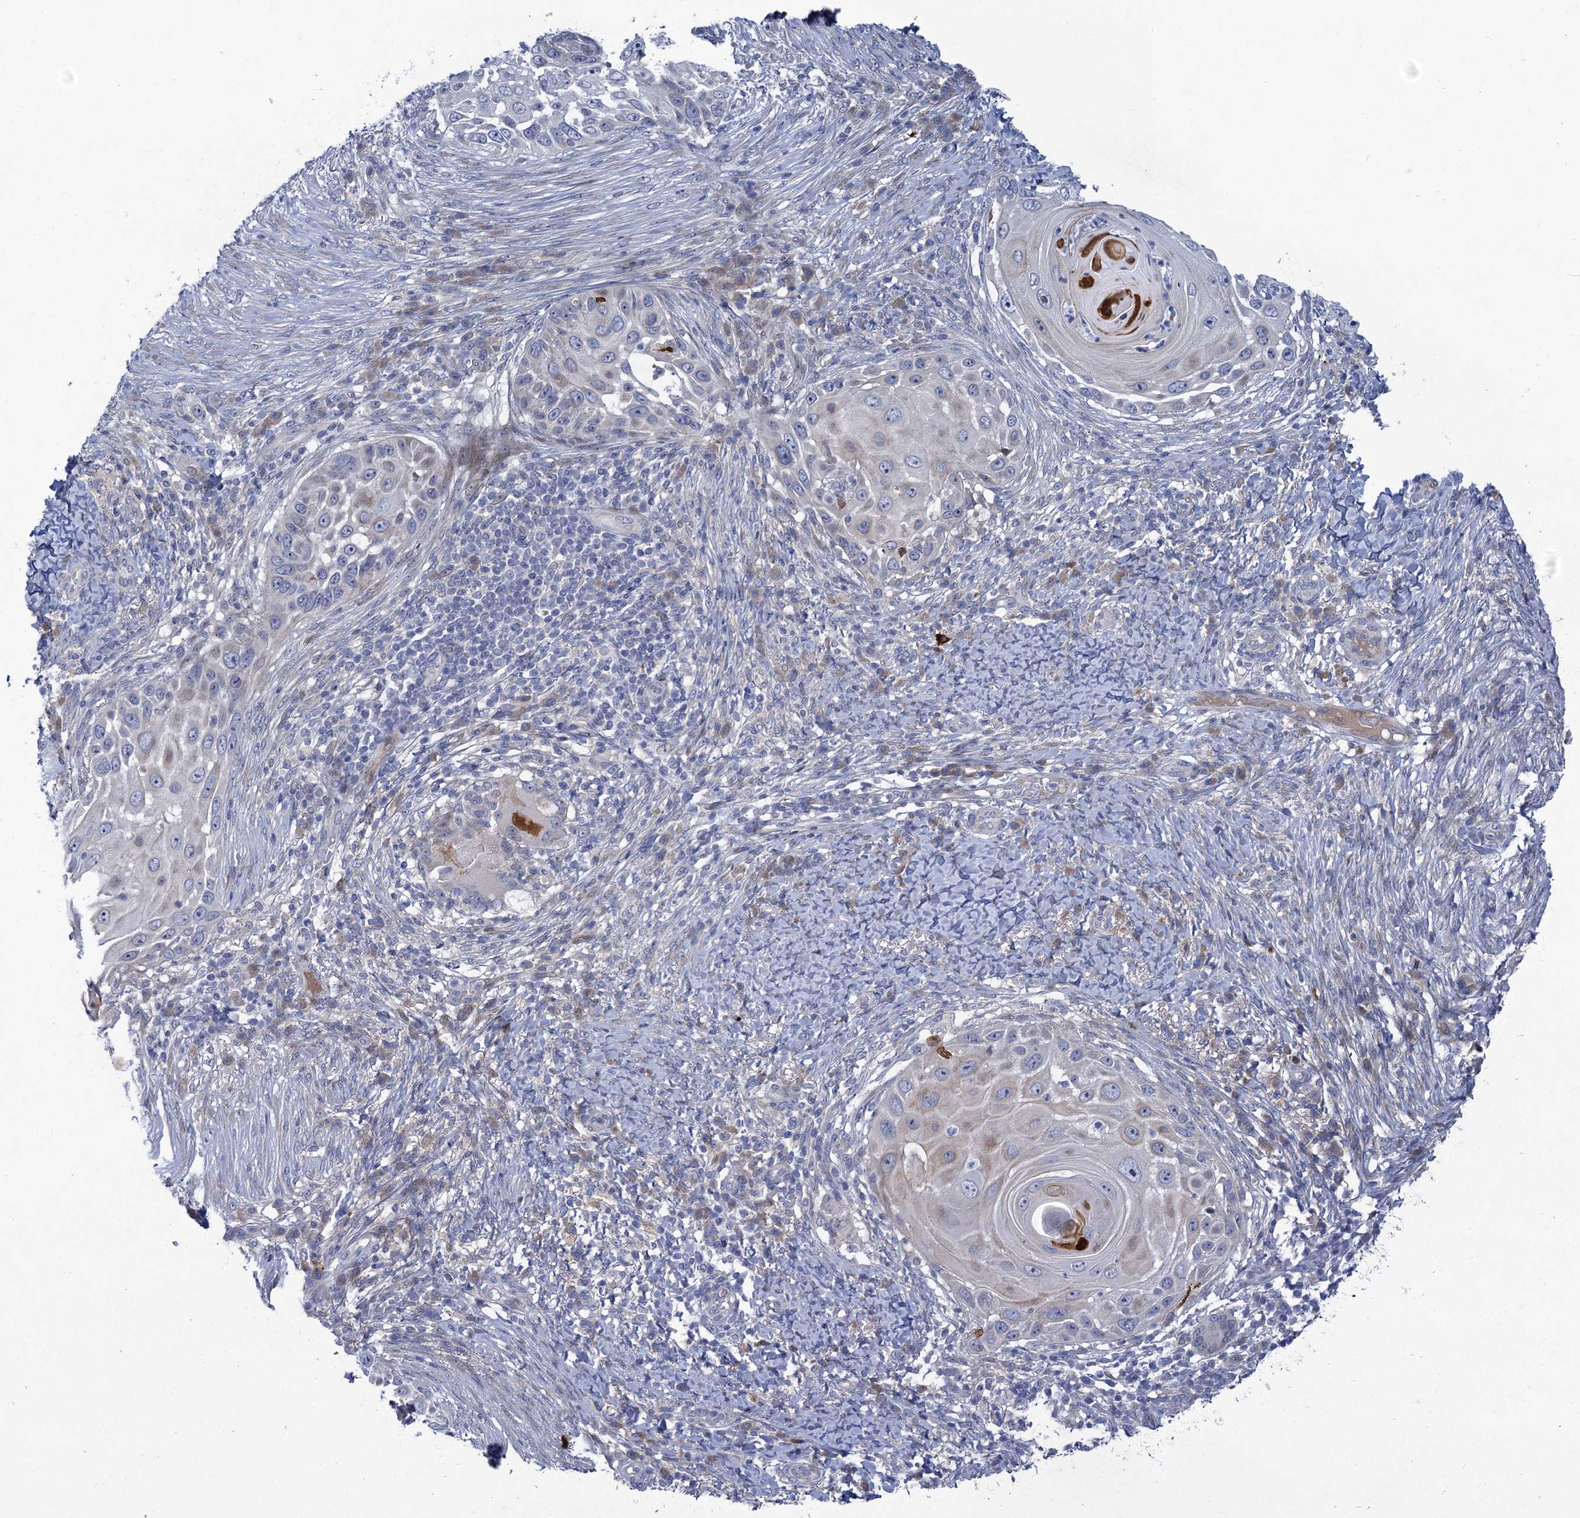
{"staining": {"intensity": "moderate", "quantity": "<25%", "location": "cytoplasmic/membranous"}, "tissue": "skin cancer", "cell_type": "Tumor cells", "image_type": "cancer", "snomed": [{"axis": "morphology", "description": "Squamous cell carcinoma, NOS"}, {"axis": "topography", "description": "Skin"}], "caption": "Squamous cell carcinoma (skin) stained with DAB immunohistochemistry (IHC) shows low levels of moderate cytoplasmic/membranous staining in about <25% of tumor cells.", "gene": "QPCTL", "patient": {"sex": "female", "age": 44}}